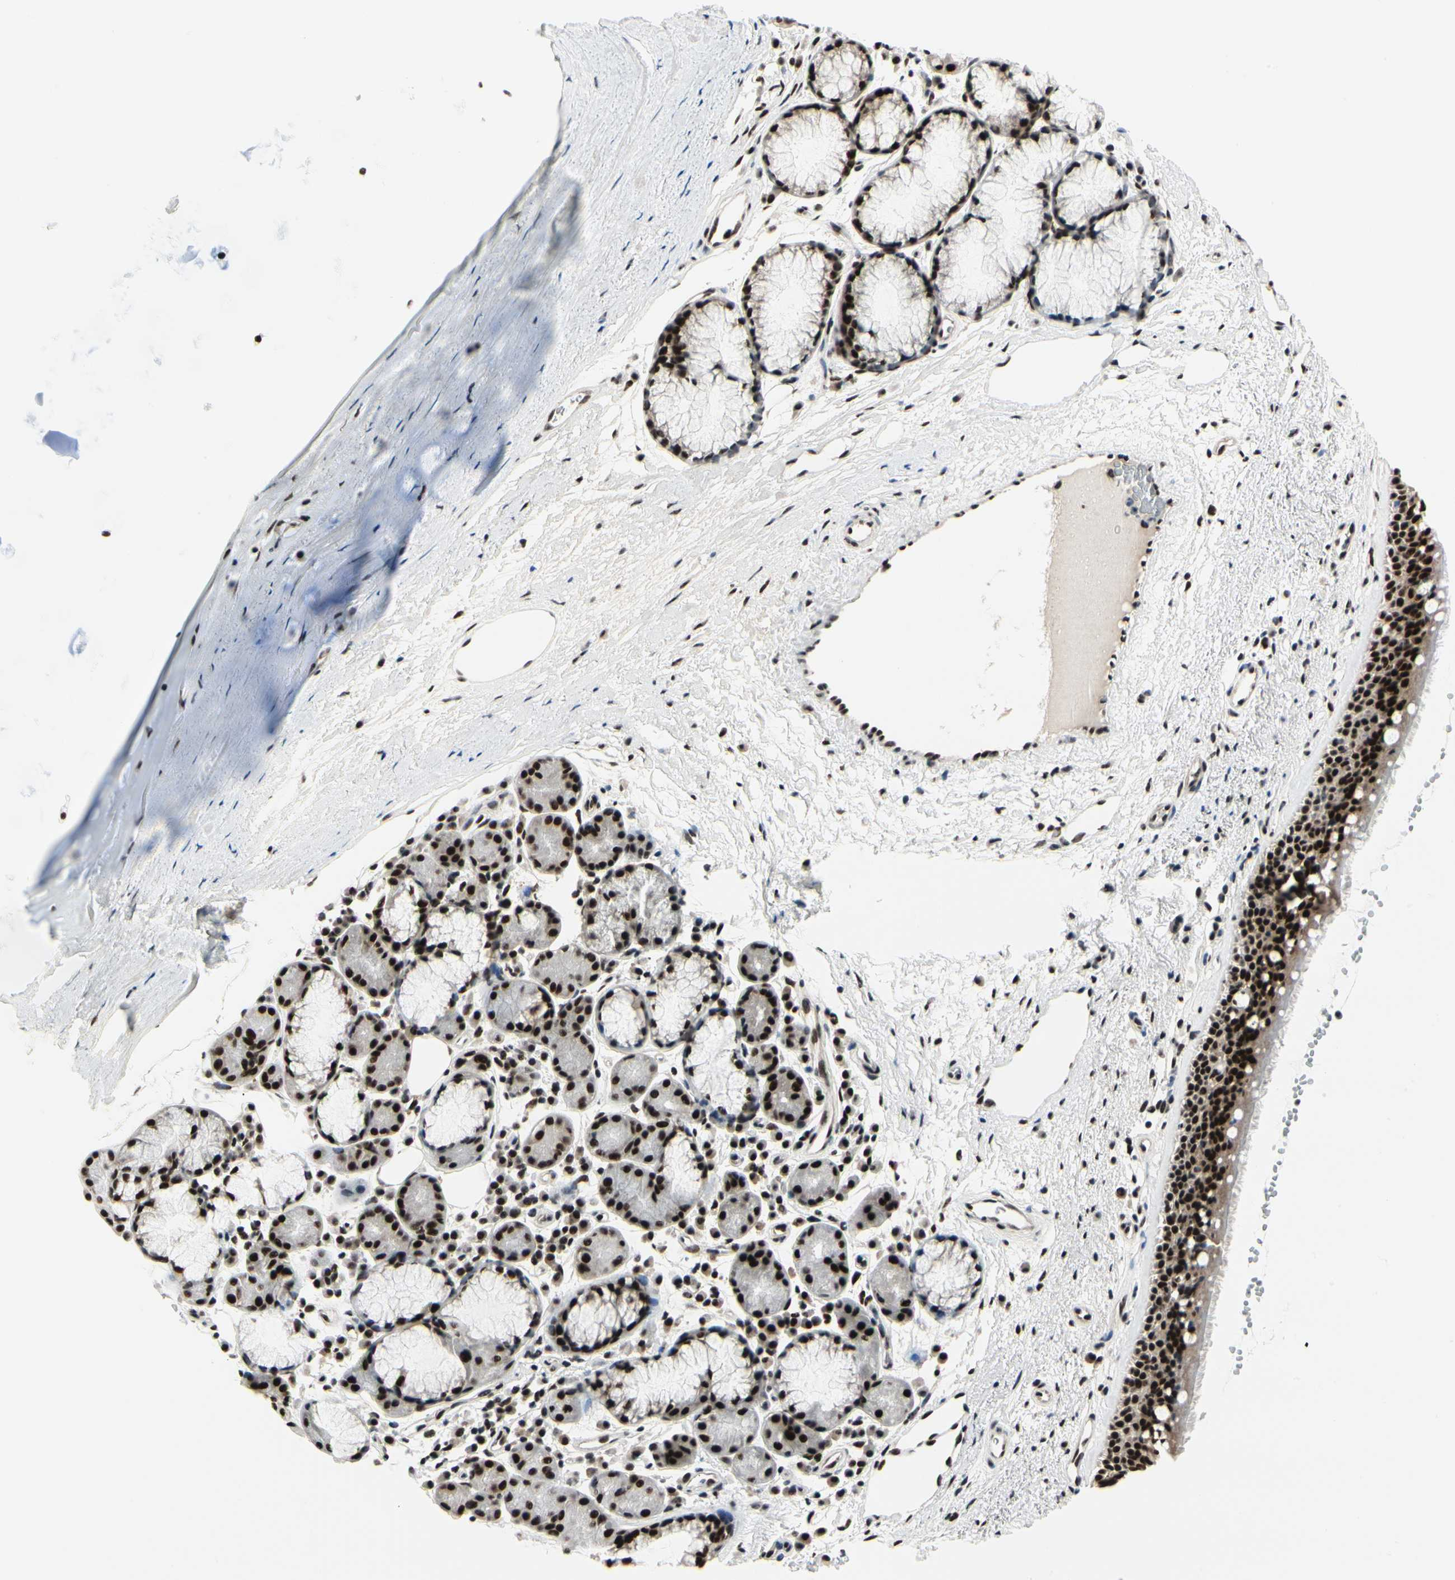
{"staining": {"intensity": "strong", "quantity": ">75%", "location": "cytoplasmic/membranous,nuclear"}, "tissue": "bronchus", "cell_type": "Respiratory epithelial cells", "image_type": "normal", "snomed": [{"axis": "morphology", "description": "Normal tissue, NOS"}, {"axis": "topography", "description": "Bronchus"}], "caption": "This image reveals normal bronchus stained with immunohistochemistry (IHC) to label a protein in brown. The cytoplasmic/membranous,nuclear of respiratory epithelial cells show strong positivity for the protein. Nuclei are counter-stained blue.", "gene": "SRSF11", "patient": {"sex": "female", "age": 54}}